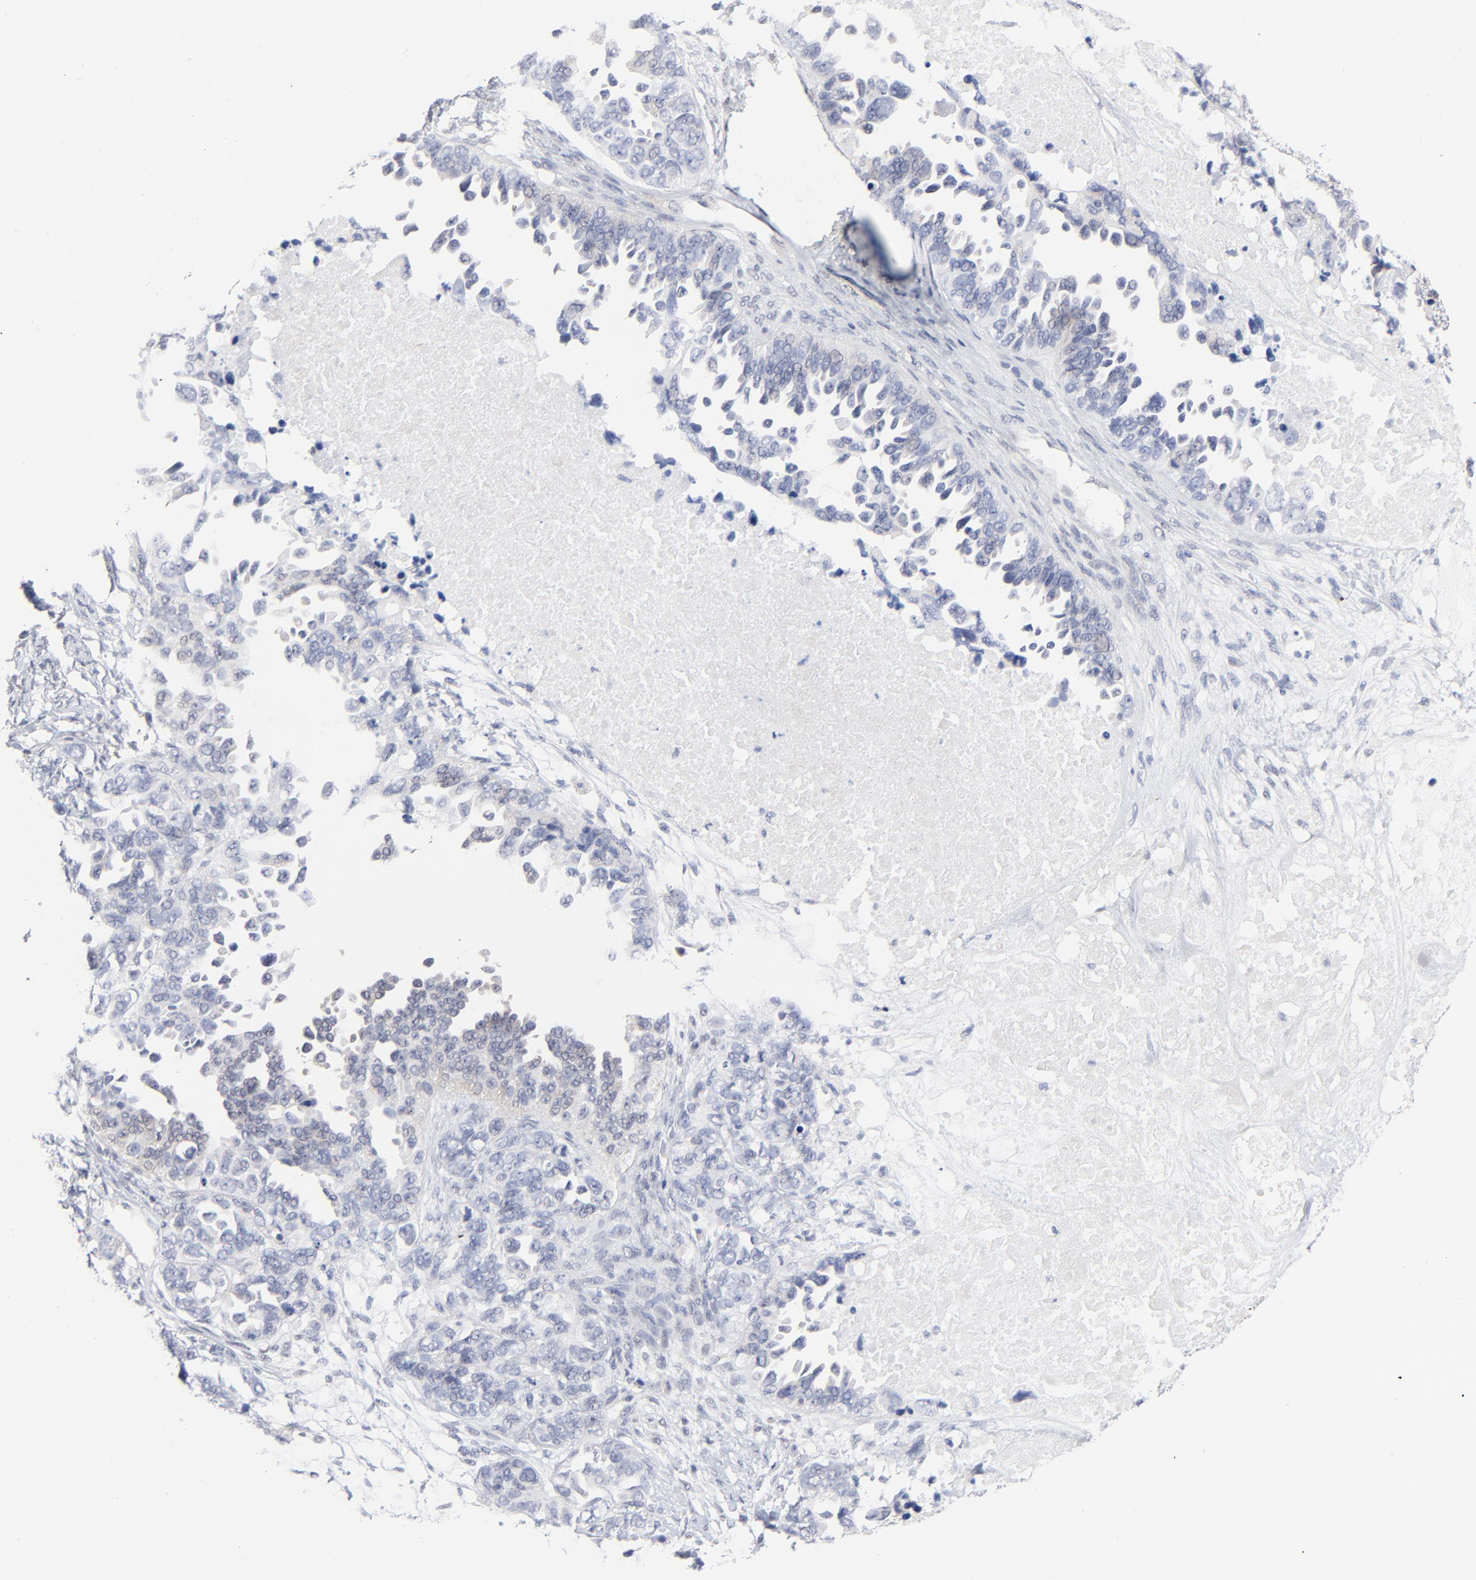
{"staining": {"intensity": "weak", "quantity": "<25%", "location": "cytoplasmic/membranous"}, "tissue": "ovarian cancer", "cell_type": "Tumor cells", "image_type": "cancer", "snomed": [{"axis": "morphology", "description": "Cystadenocarcinoma, serous, NOS"}, {"axis": "topography", "description": "Ovary"}], "caption": "Tumor cells show no significant expression in ovarian serous cystadenocarcinoma.", "gene": "RPS6KB1", "patient": {"sex": "female", "age": 82}}